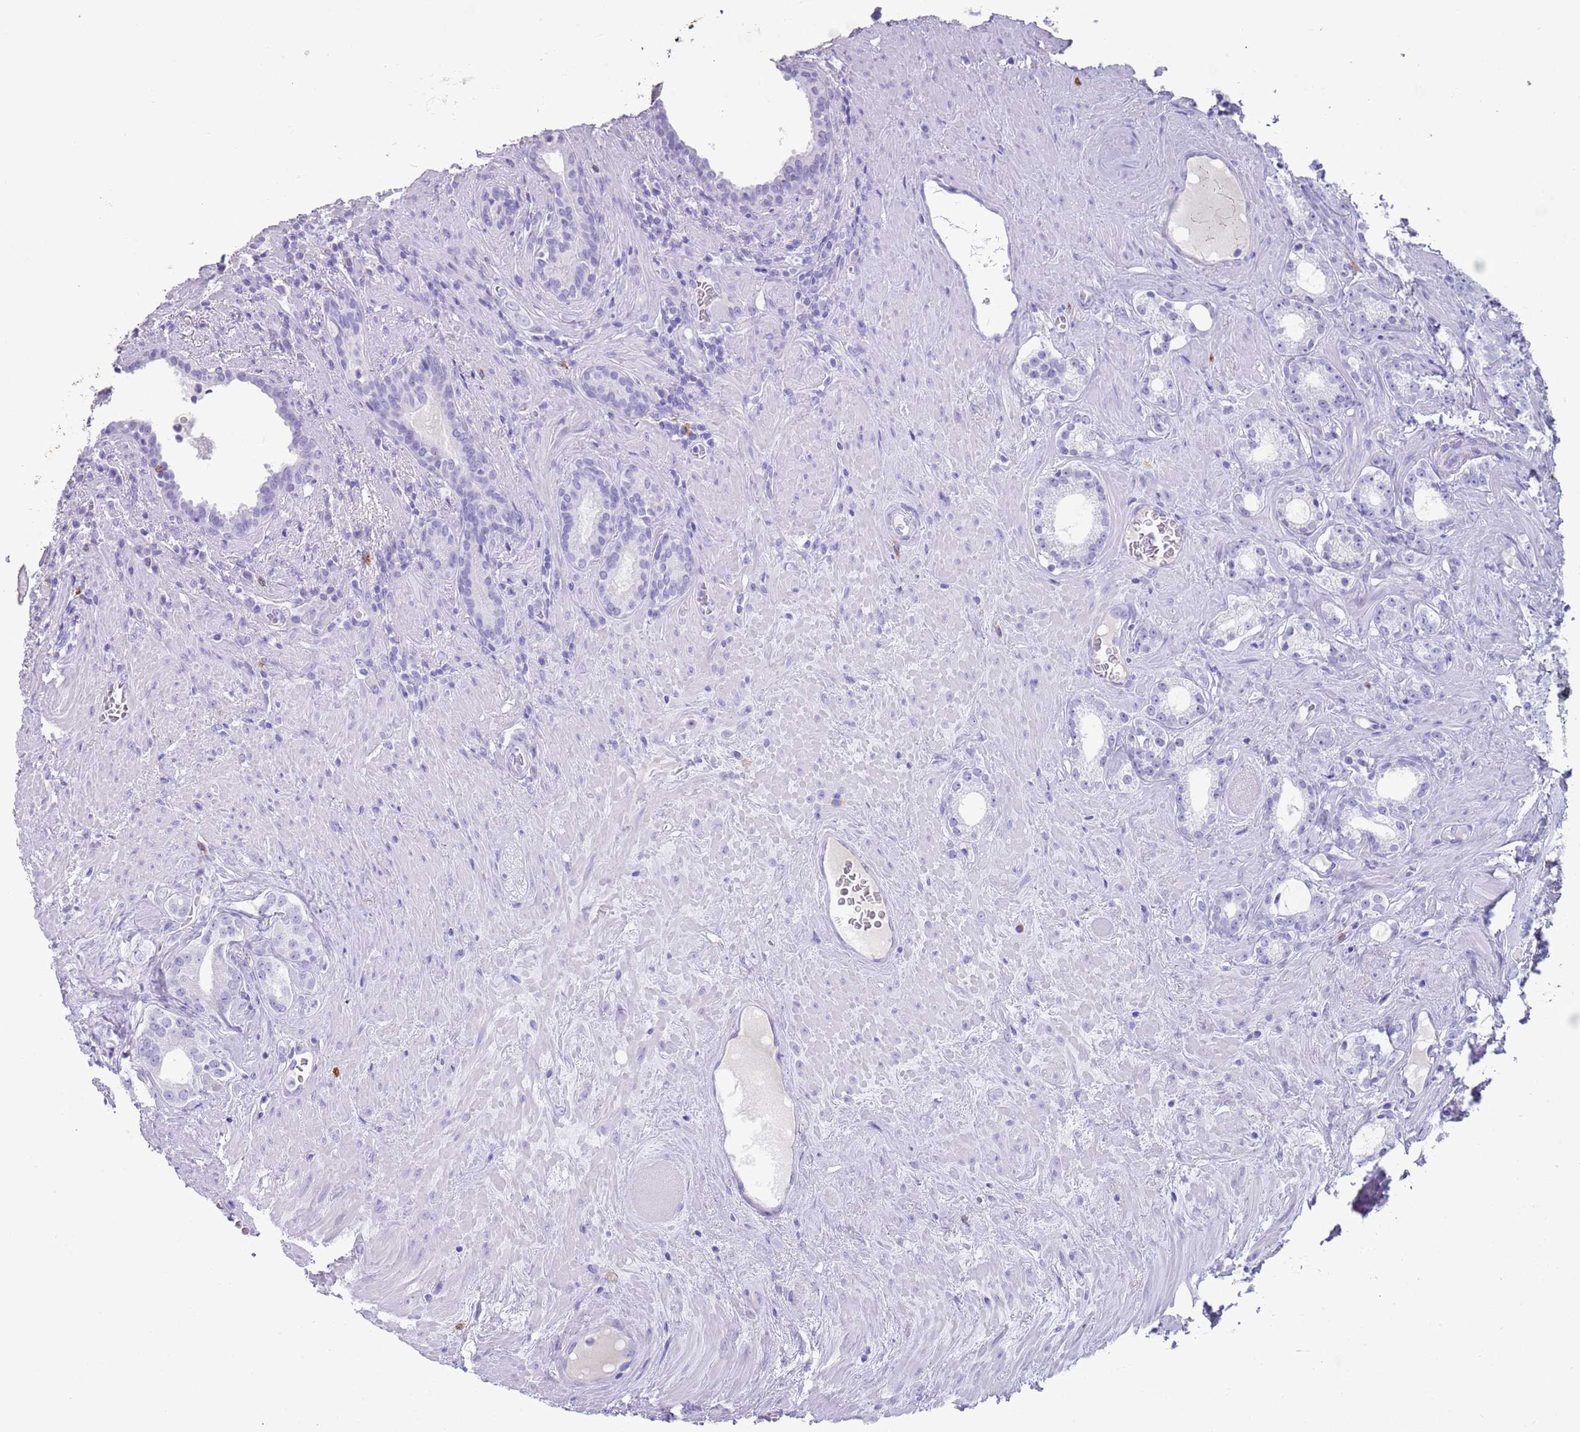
{"staining": {"intensity": "negative", "quantity": "none", "location": "none"}, "tissue": "prostate cancer", "cell_type": "Tumor cells", "image_type": "cancer", "snomed": [{"axis": "morphology", "description": "Adenocarcinoma, Low grade"}, {"axis": "topography", "description": "Prostate"}], "caption": "Immunohistochemistry image of neoplastic tissue: human low-grade adenocarcinoma (prostate) stained with DAB (3,3'-diaminobenzidine) demonstrates no significant protein staining in tumor cells.", "gene": "MYADML2", "patient": {"sex": "male", "age": 71}}